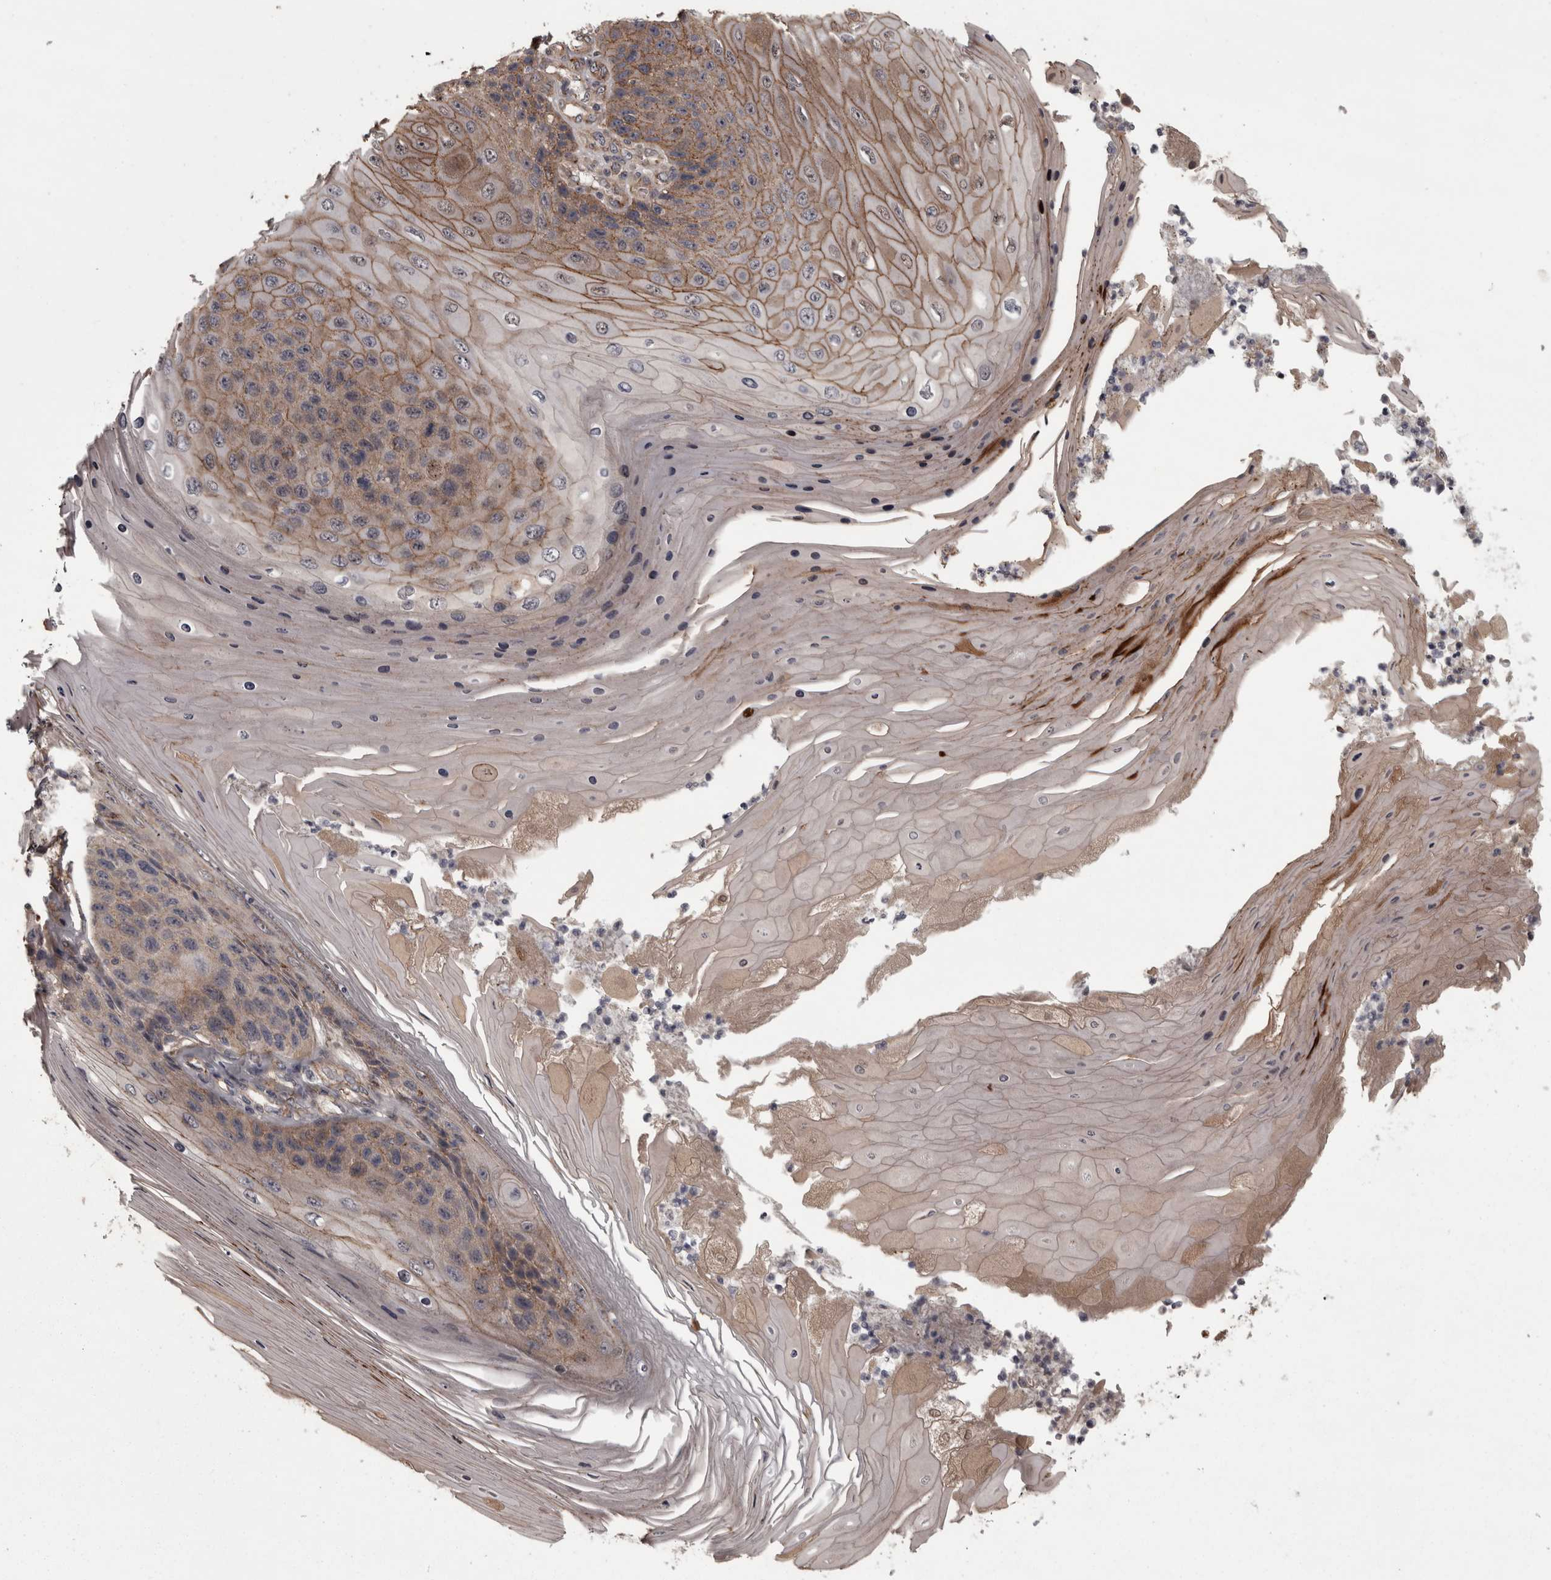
{"staining": {"intensity": "moderate", "quantity": "25%-75%", "location": "cytoplasmic/membranous"}, "tissue": "skin cancer", "cell_type": "Tumor cells", "image_type": "cancer", "snomed": [{"axis": "morphology", "description": "Squamous cell carcinoma, NOS"}, {"axis": "topography", "description": "Skin"}], "caption": "The micrograph shows staining of skin cancer, revealing moderate cytoplasmic/membranous protein expression (brown color) within tumor cells.", "gene": "PCDH17", "patient": {"sex": "female", "age": 88}}